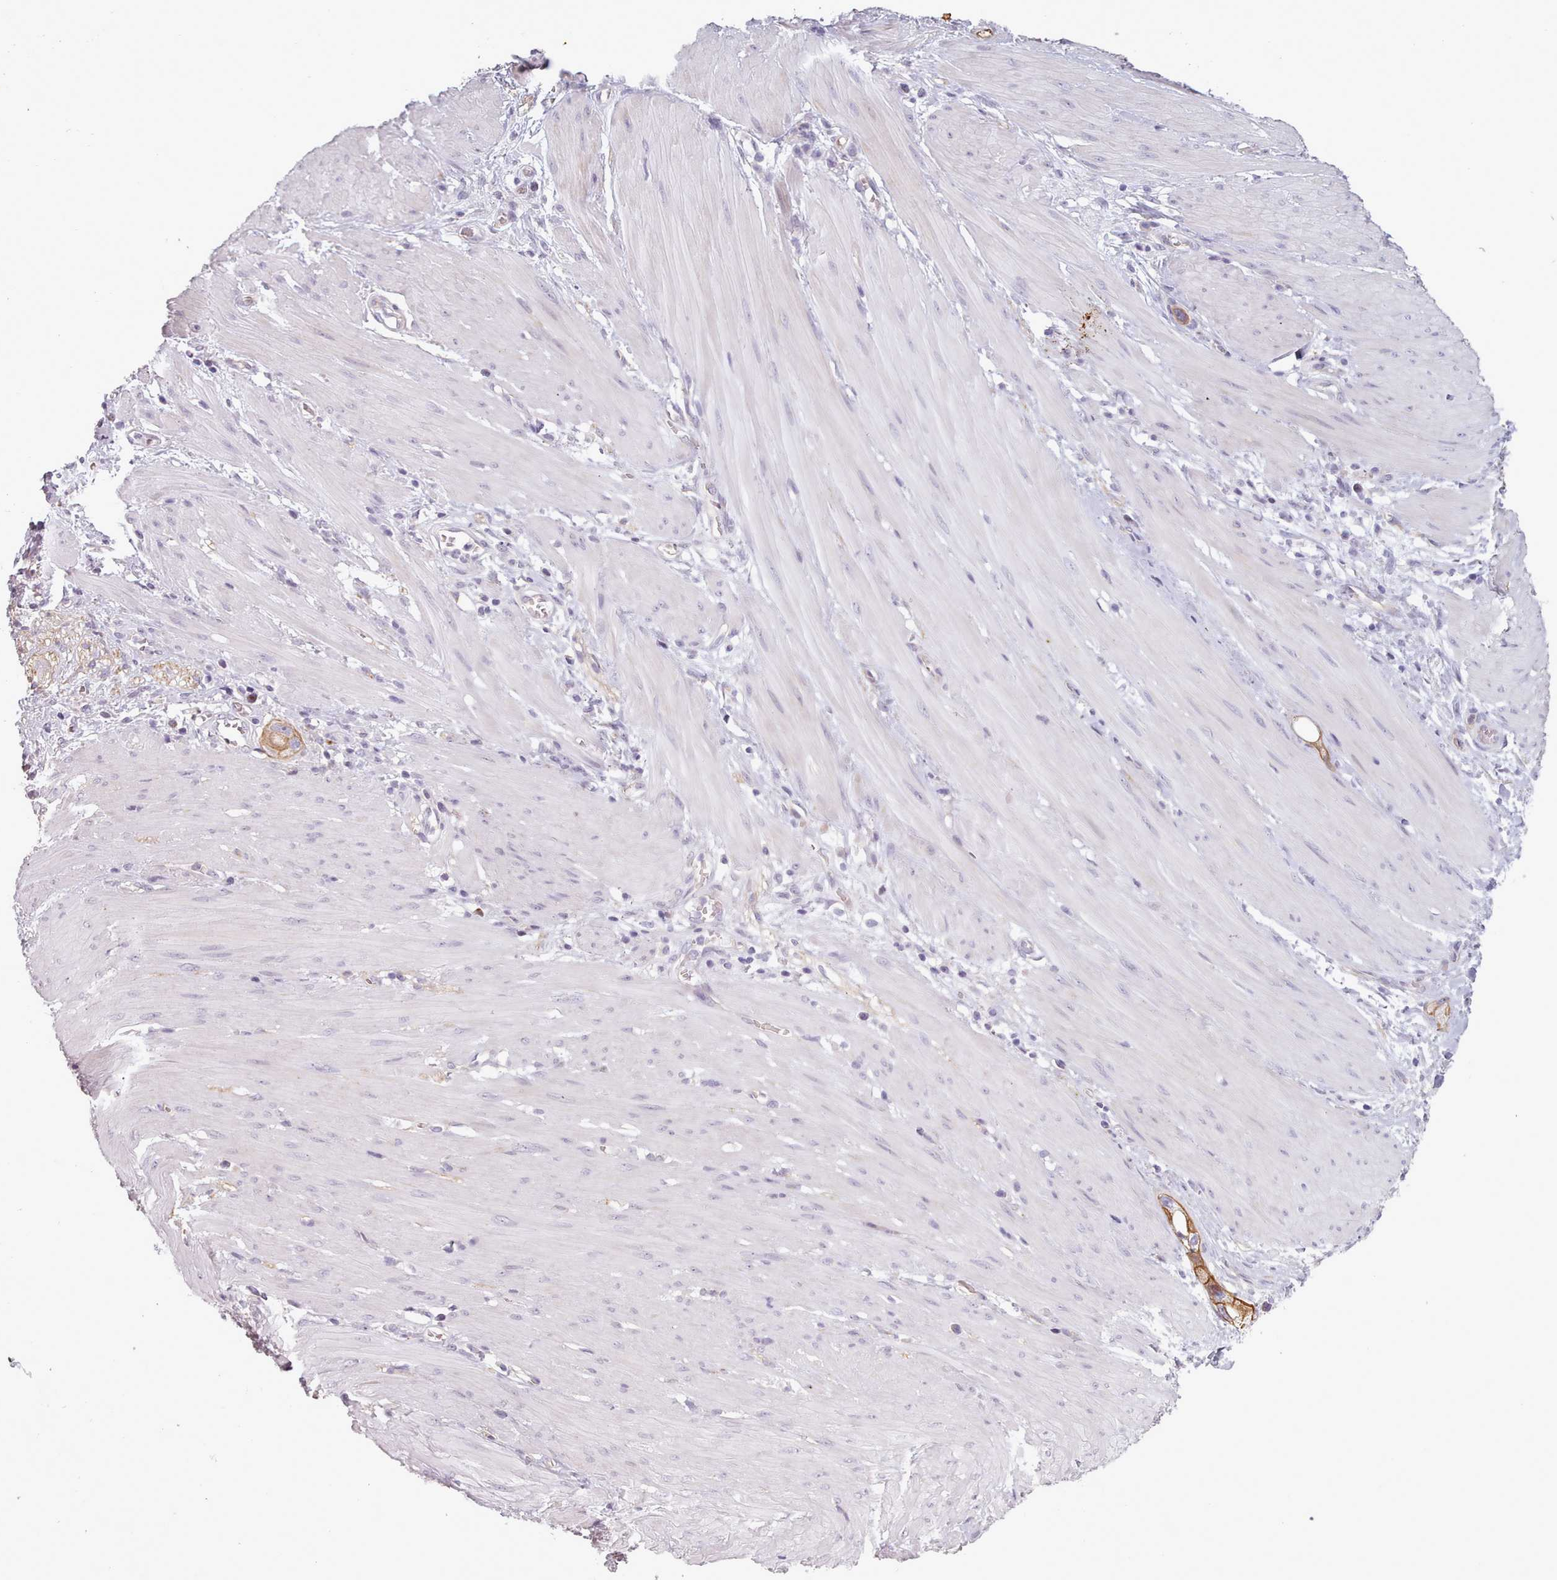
{"staining": {"intensity": "moderate", "quantity": "25%-75%", "location": "cytoplasmic/membranous"}, "tissue": "stomach cancer", "cell_type": "Tumor cells", "image_type": "cancer", "snomed": [{"axis": "morphology", "description": "Adenocarcinoma, NOS"}, {"axis": "topography", "description": "Stomach"}, {"axis": "topography", "description": "Stomach, lower"}], "caption": "There is medium levels of moderate cytoplasmic/membranous expression in tumor cells of stomach cancer (adenocarcinoma), as demonstrated by immunohistochemical staining (brown color).", "gene": "PLD4", "patient": {"sex": "female", "age": 48}}